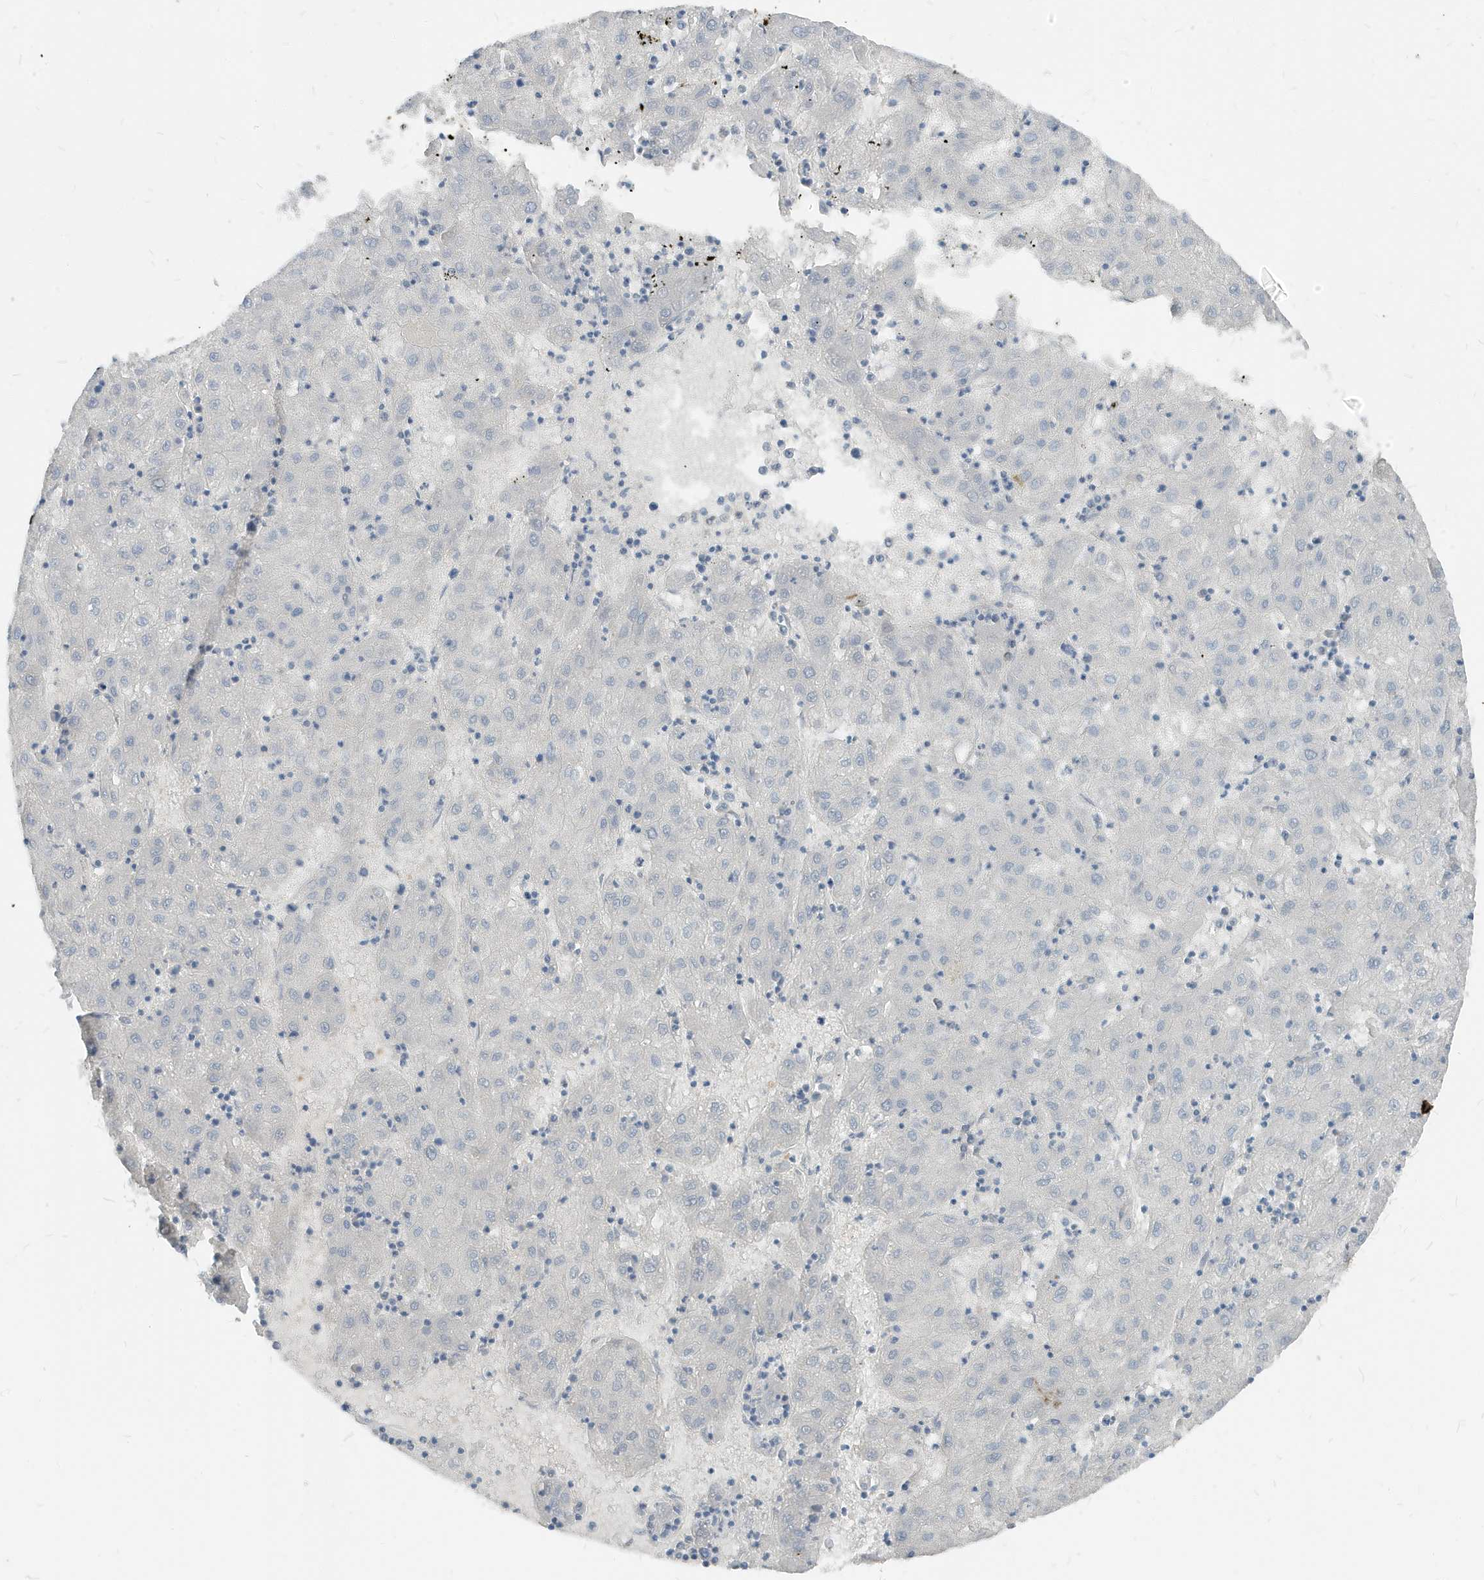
{"staining": {"intensity": "negative", "quantity": "none", "location": "none"}, "tissue": "liver cancer", "cell_type": "Tumor cells", "image_type": "cancer", "snomed": [{"axis": "morphology", "description": "Carcinoma, Hepatocellular, NOS"}, {"axis": "topography", "description": "Liver"}], "caption": "Tumor cells are negative for protein expression in human liver hepatocellular carcinoma. Brightfield microscopy of immunohistochemistry (IHC) stained with DAB (3,3'-diaminobenzidine) (brown) and hematoxylin (blue), captured at high magnification.", "gene": "NCOA7", "patient": {"sex": "male", "age": 72}}